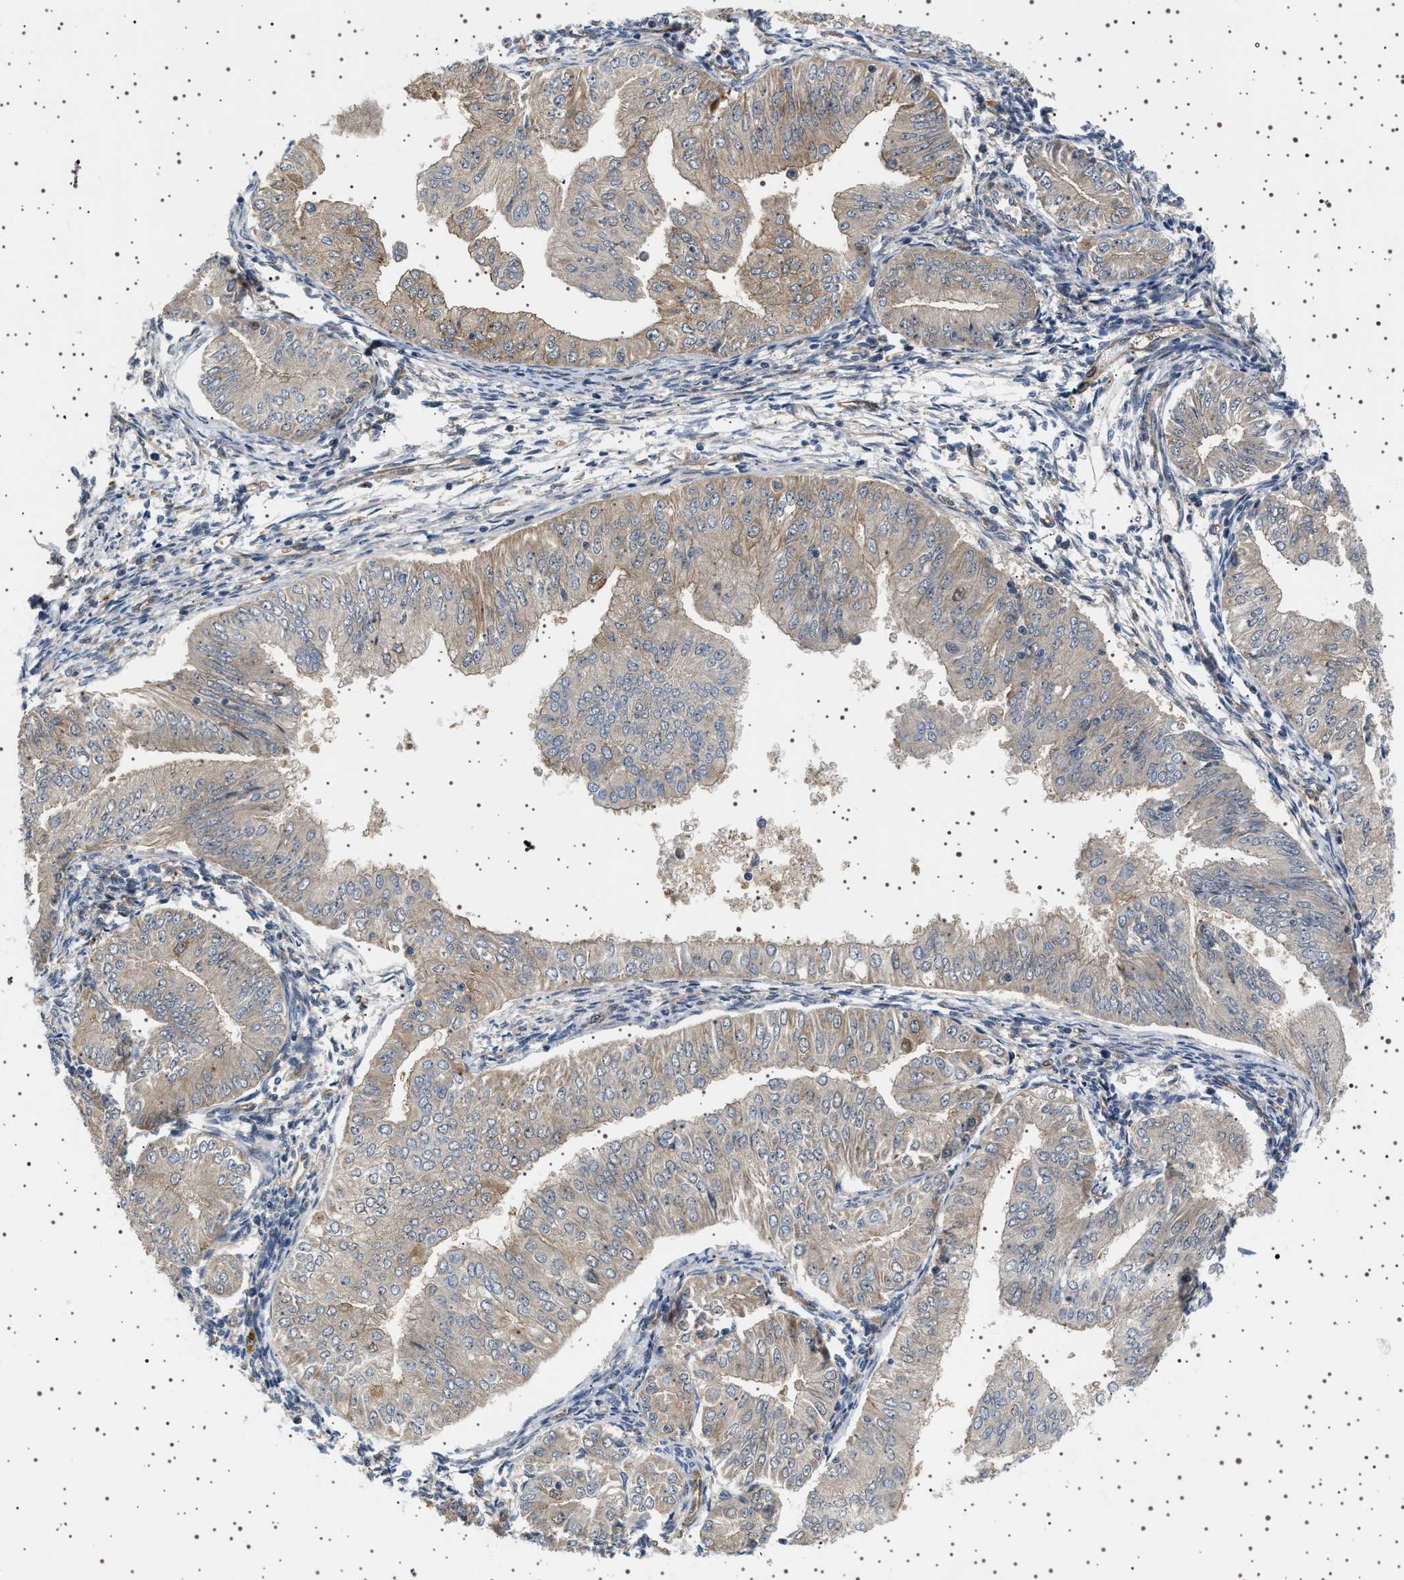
{"staining": {"intensity": "weak", "quantity": "<25%", "location": "cytoplasmic/membranous"}, "tissue": "endometrial cancer", "cell_type": "Tumor cells", "image_type": "cancer", "snomed": [{"axis": "morphology", "description": "Normal tissue, NOS"}, {"axis": "morphology", "description": "Adenocarcinoma, NOS"}, {"axis": "topography", "description": "Endometrium"}], "caption": "Tumor cells are negative for brown protein staining in endometrial cancer. Nuclei are stained in blue.", "gene": "BAG3", "patient": {"sex": "female", "age": 53}}